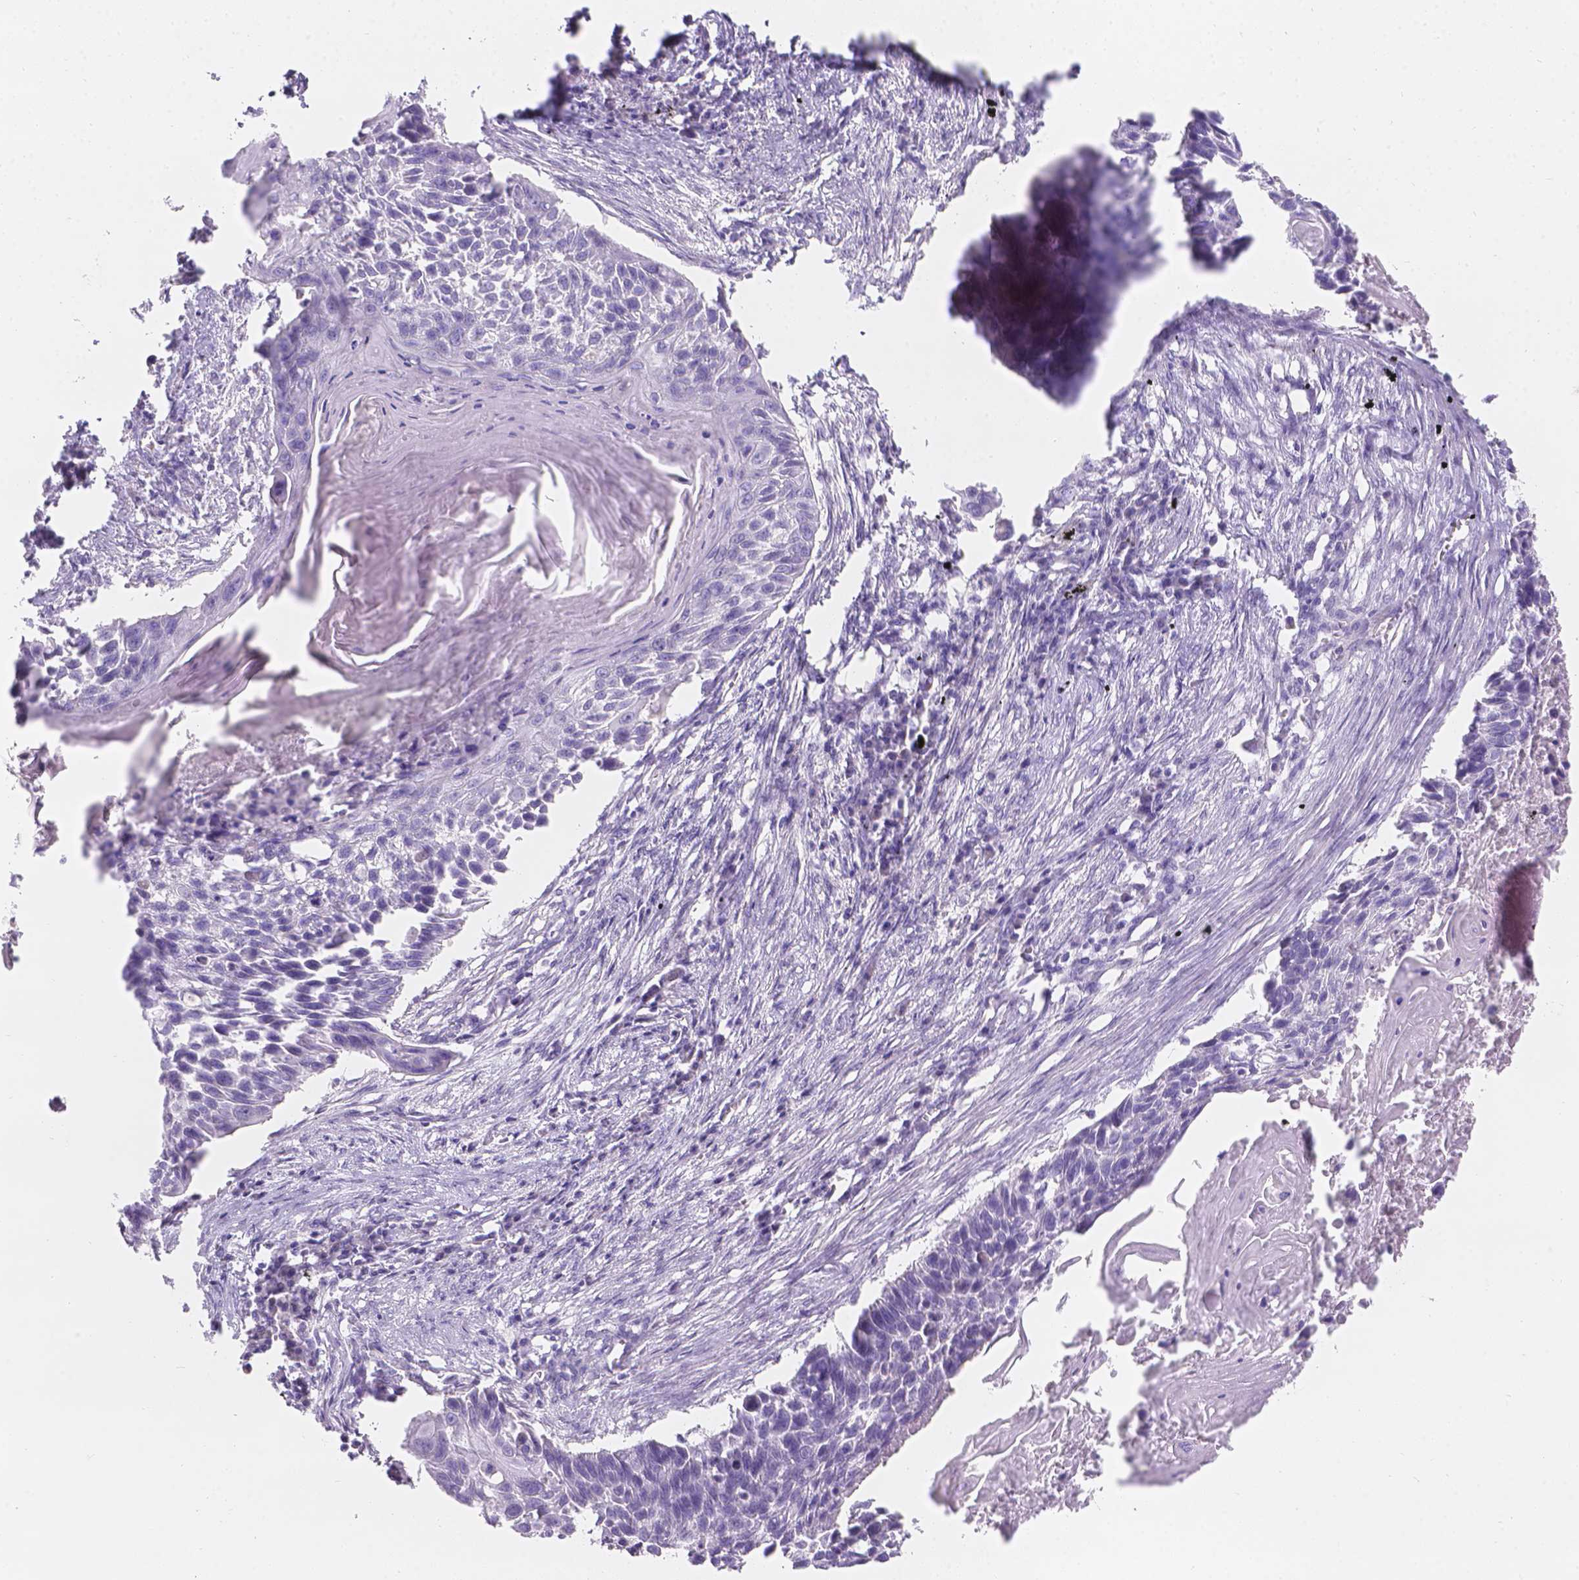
{"staining": {"intensity": "negative", "quantity": "none", "location": "none"}, "tissue": "lung cancer", "cell_type": "Tumor cells", "image_type": "cancer", "snomed": [{"axis": "morphology", "description": "Squamous cell carcinoma, NOS"}, {"axis": "topography", "description": "Lung"}], "caption": "A photomicrograph of lung cancer (squamous cell carcinoma) stained for a protein reveals no brown staining in tumor cells.", "gene": "HTN3", "patient": {"sex": "male", "age": 78}}